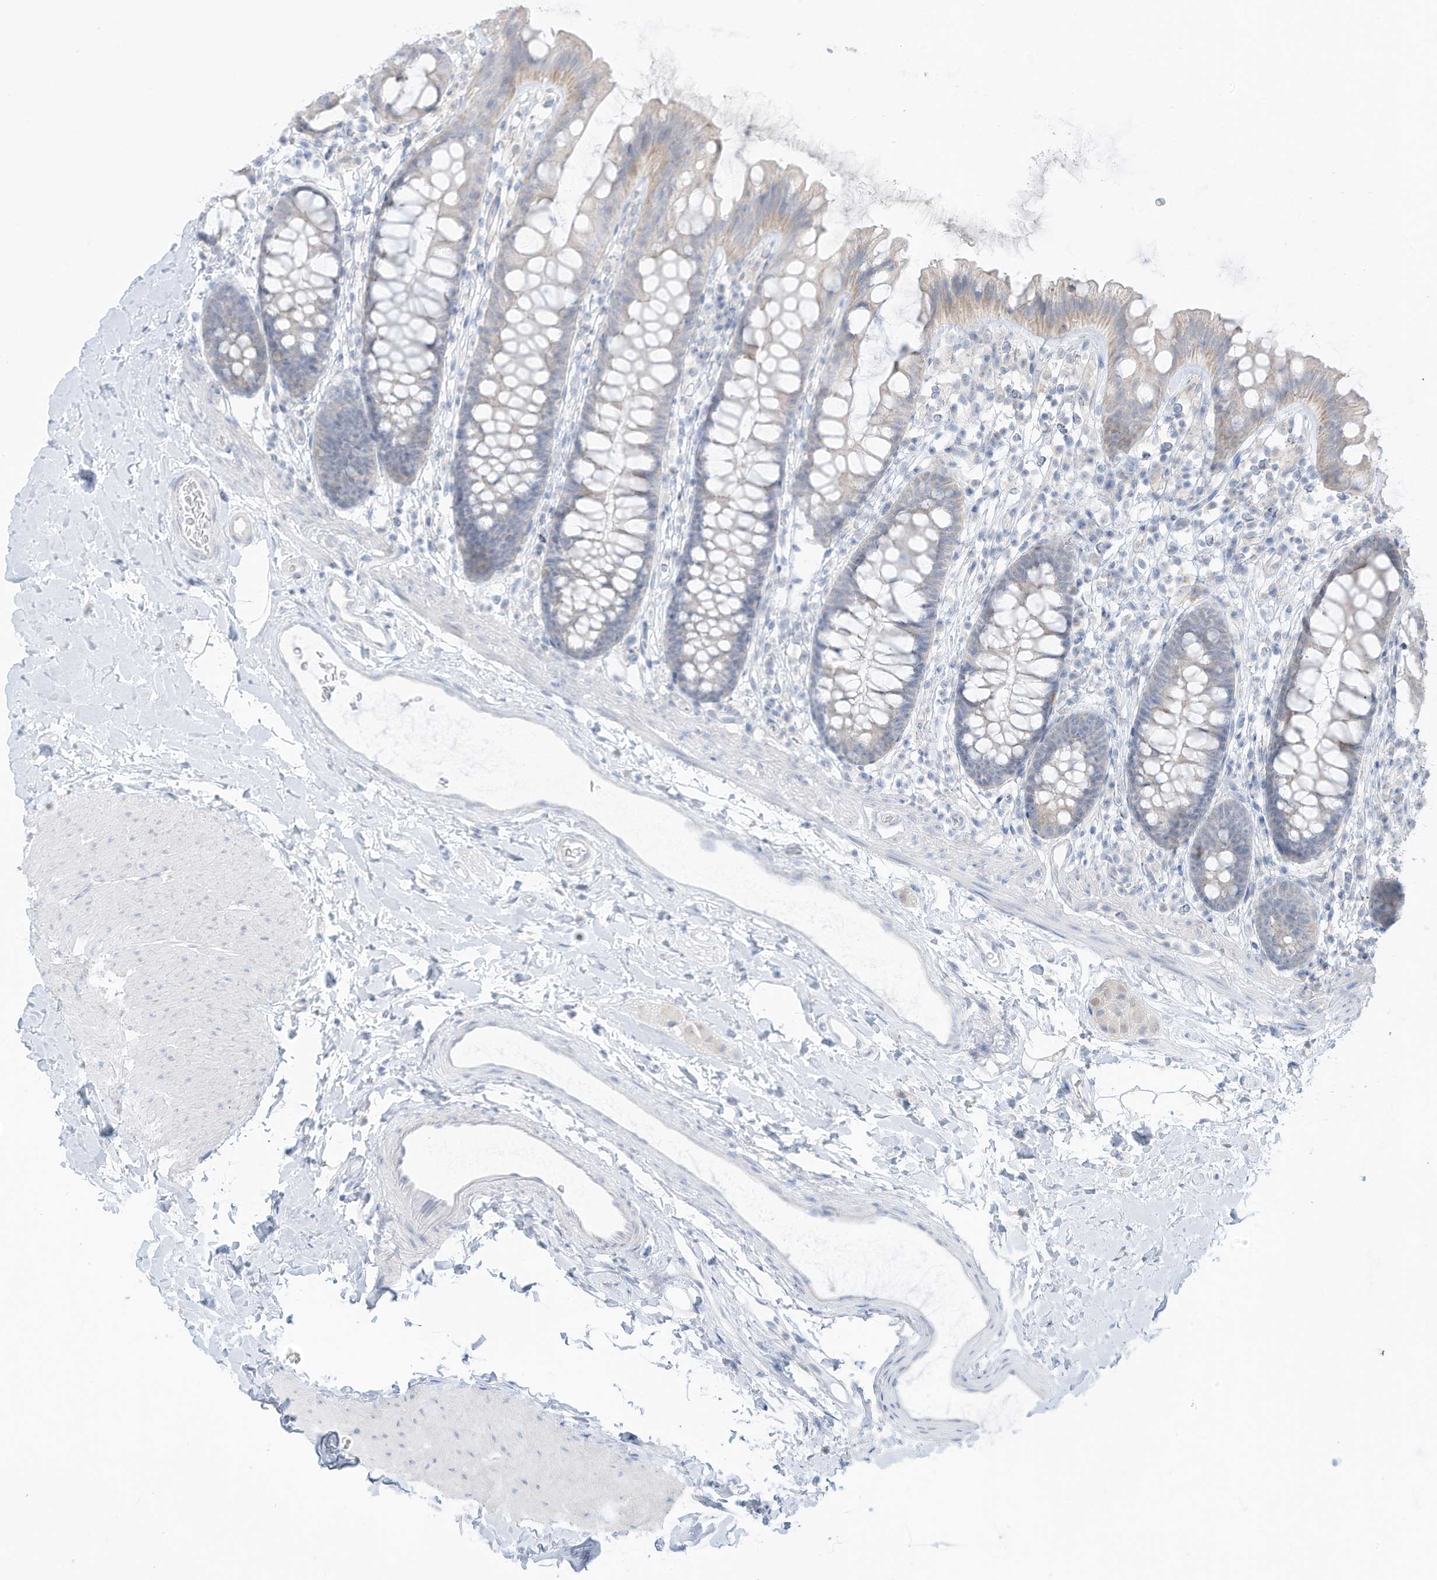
{"staining": {"intensity": "negative", "quantity": "none", "location": "none"}, "tissue": "colon", "cell_type": "Endothelial cells", "image_type": "normal", "snomed": [{"axis": "morphology", "description": "Normal tissue, NOS"}, {"axis": "topography", "description": "Colon"}], "caption": "DAB immunohistochemical staining of benign human colon exhibits no significant staining in endothelial cells.", "gene": "OGT", "patient": {"sex": "female", "age": 62}}